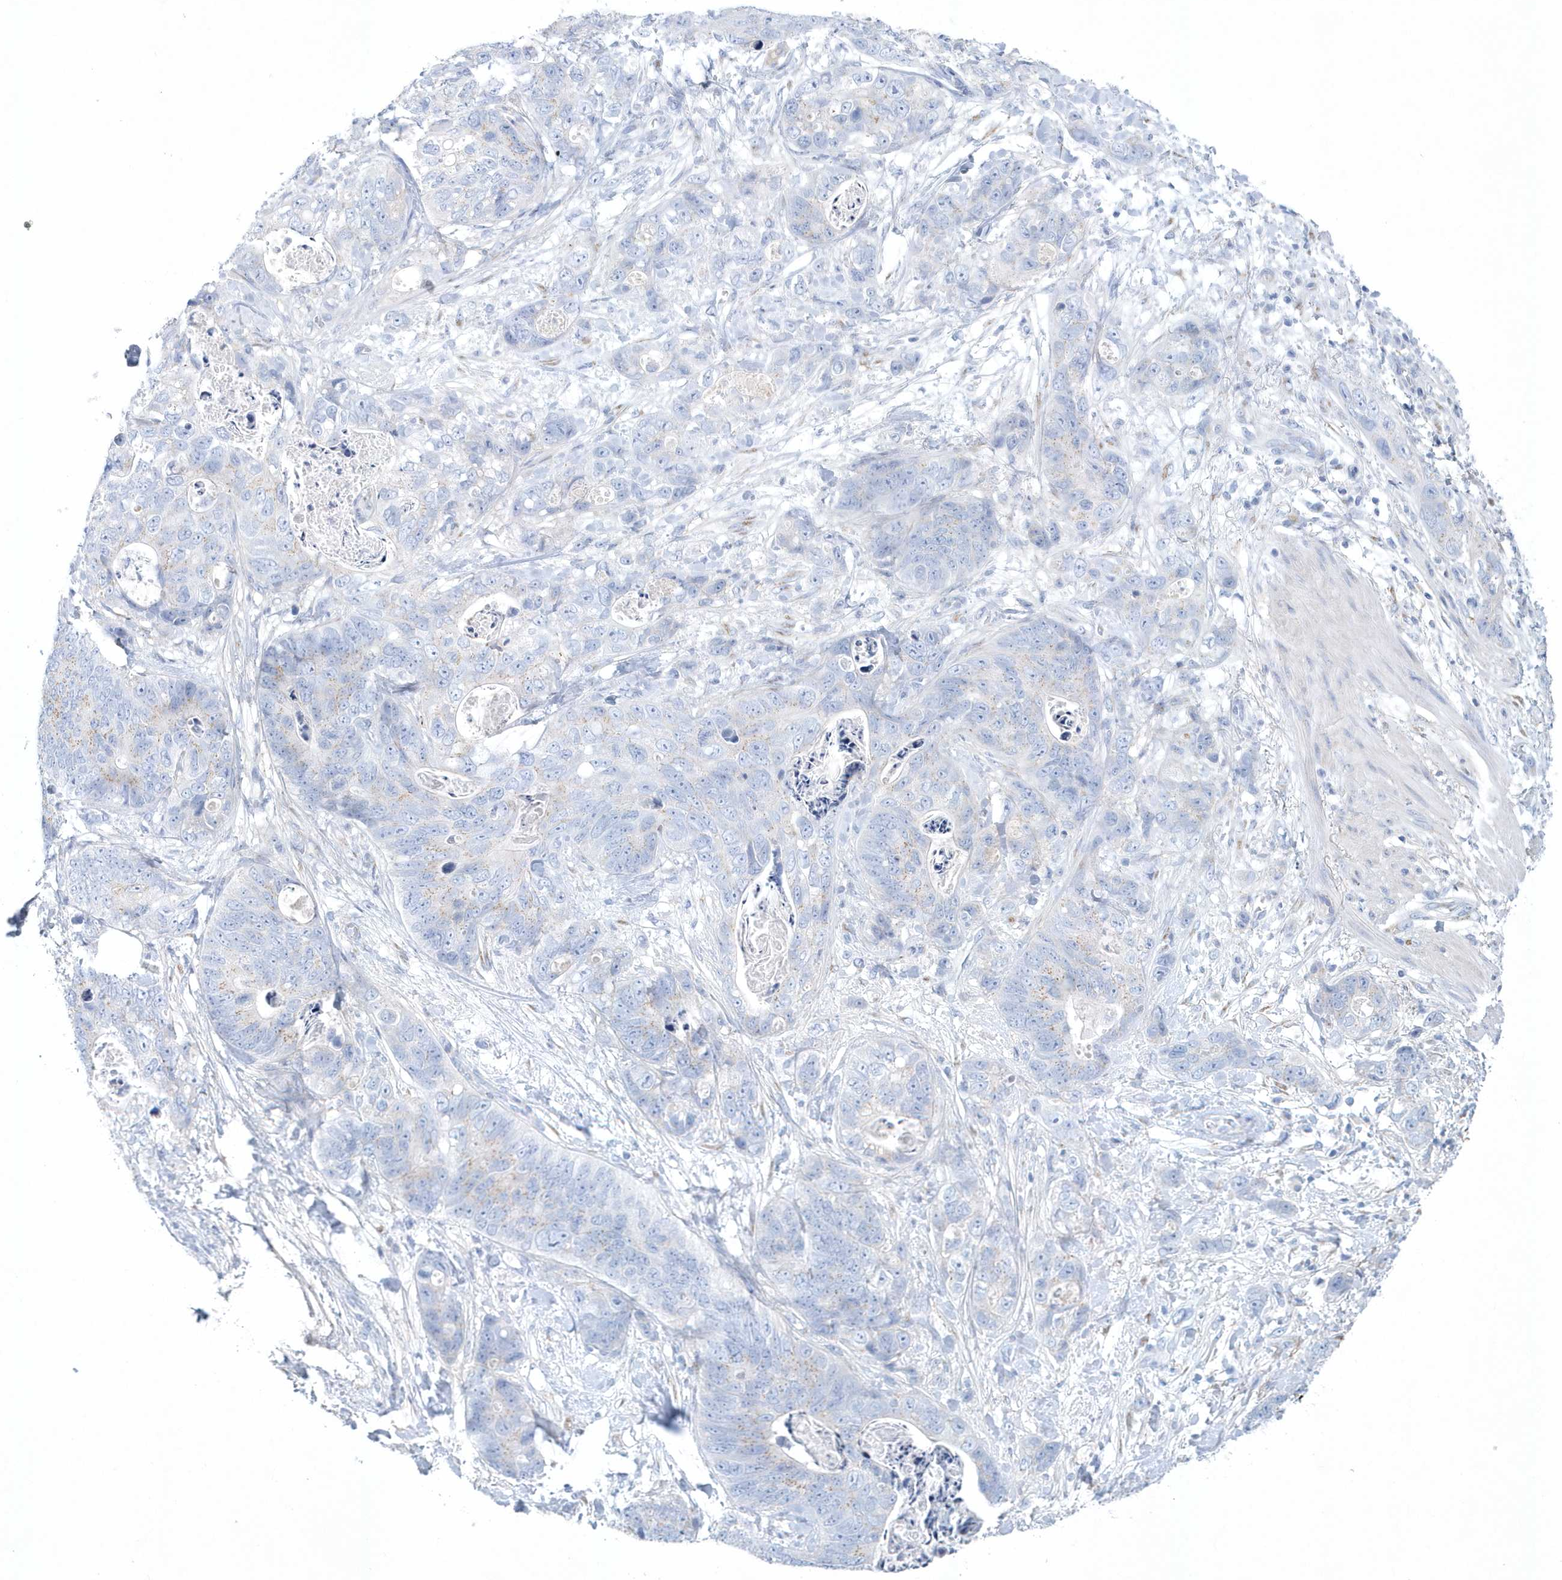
{"staining": {"intensity": "negative", "quantity": "none", "location": "none"}, "tissue": "stomach cancer", "cell_type": "Tumor cells", "image_type": "cancer", "snomed": [{"axis": "morphology", "description": "Normal tissue, NOS"}, {"axis": "morphology", "description": "Adenocarcinoma, NOS"}, {"axis": "topography", "description": "Stomach"}], "caption": "Immunohistochemistry (IHC) of human stomach cancer (adenocarcinoma) demonstrates no staining in tumor cells.", "gene": "SPATA18", "patient": {"sex": "female", "age": 89}}